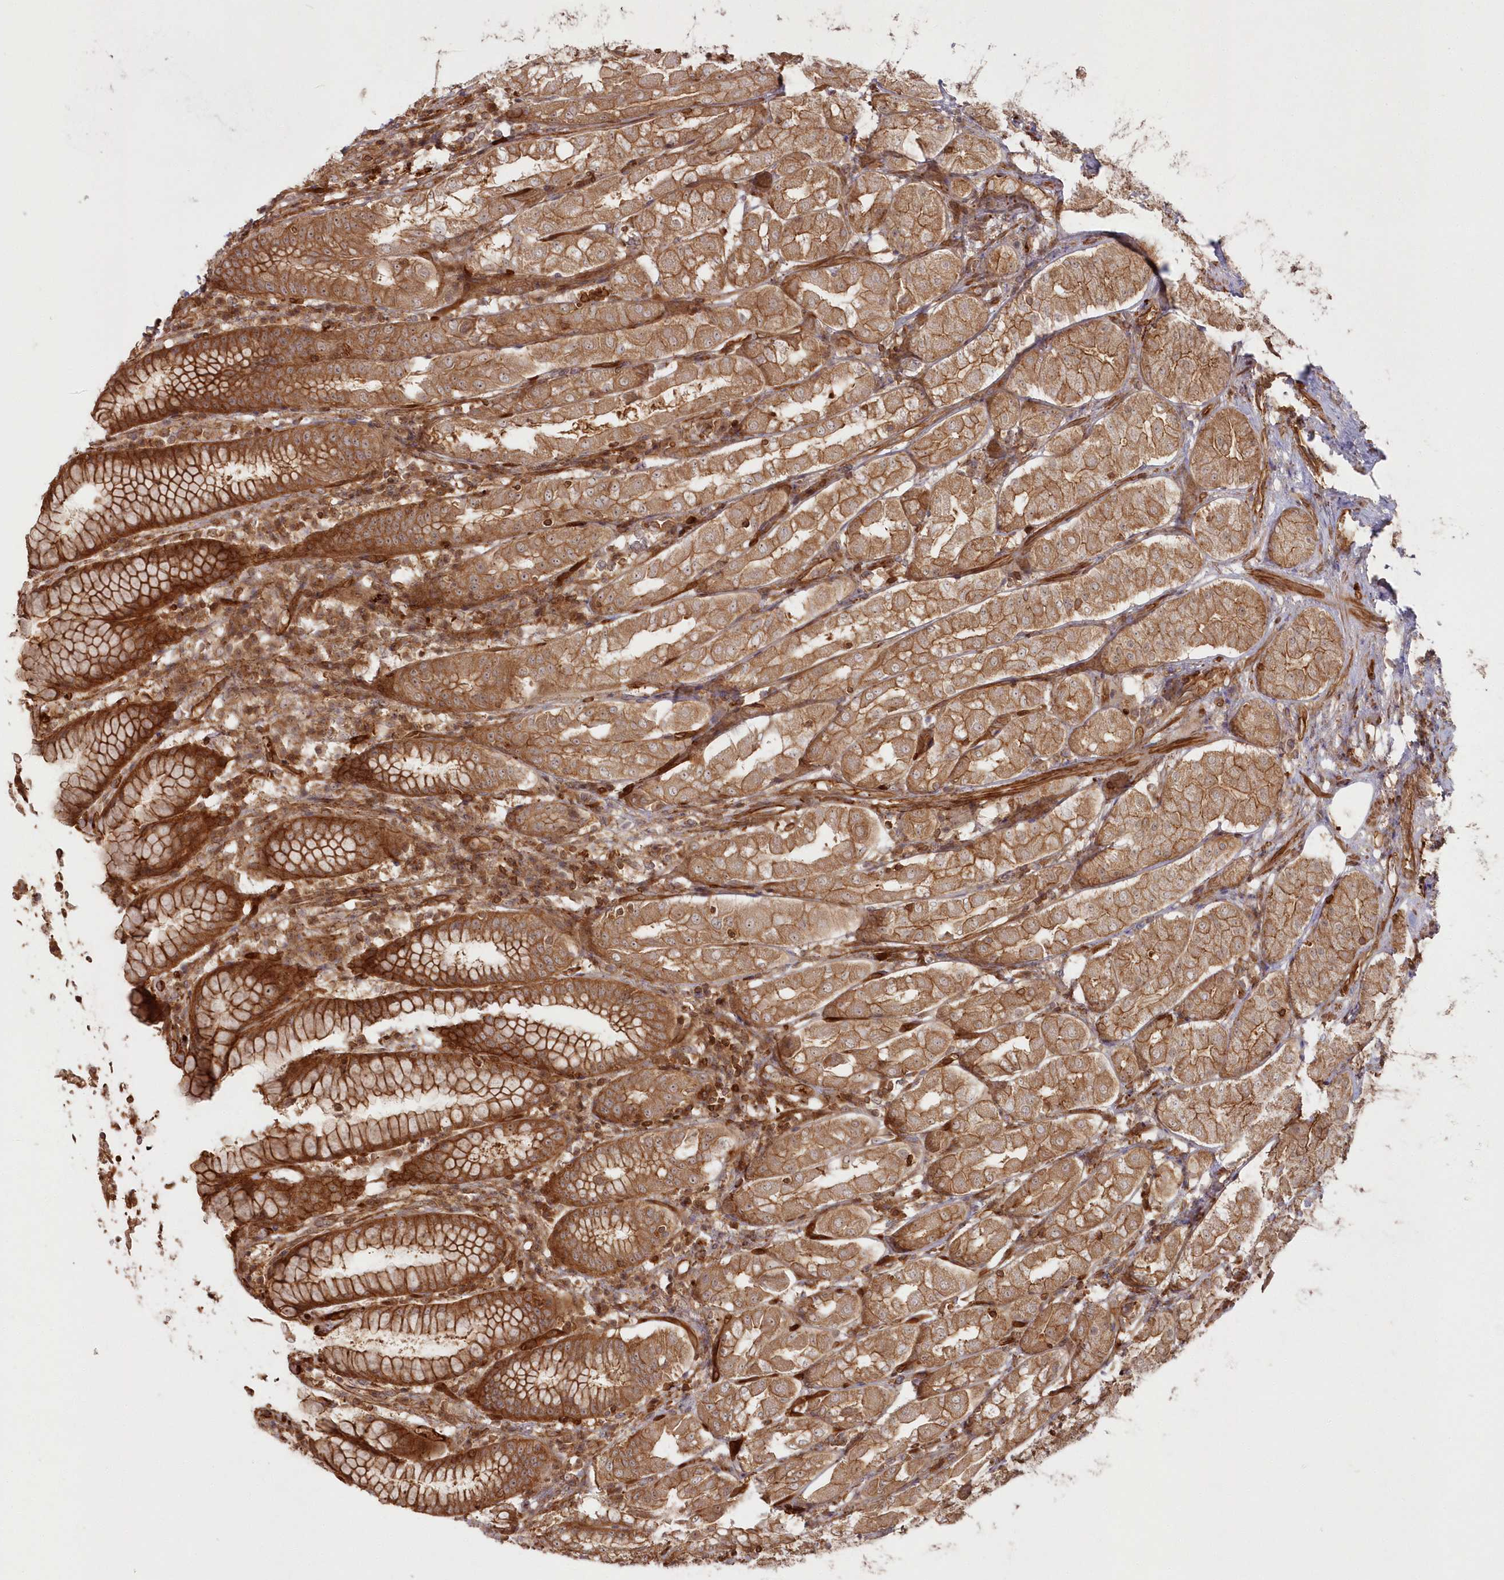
{"staining": {"intensity": "strong", "quantity": ">75%", "location": "cytoplasmic/membranous"}, "tissue": "stomach", "cell_type": "Glandular cells", "image_type": "normal", "snomed": [{"axis": "morphology", "description": "Normal tissue, NOS"}, {"axis": "topography", "description": "Stomach"}, {"axis": "topography", "description": "Stomach, lower"}], "caption": "The histopathology image reveals staining of benign stomach, revealing strong cytoplasmic/membranous protein expression (brown color) within glandular cells.", "gene": "RGCC", "patient": {"sex": "female", "age": 56}}